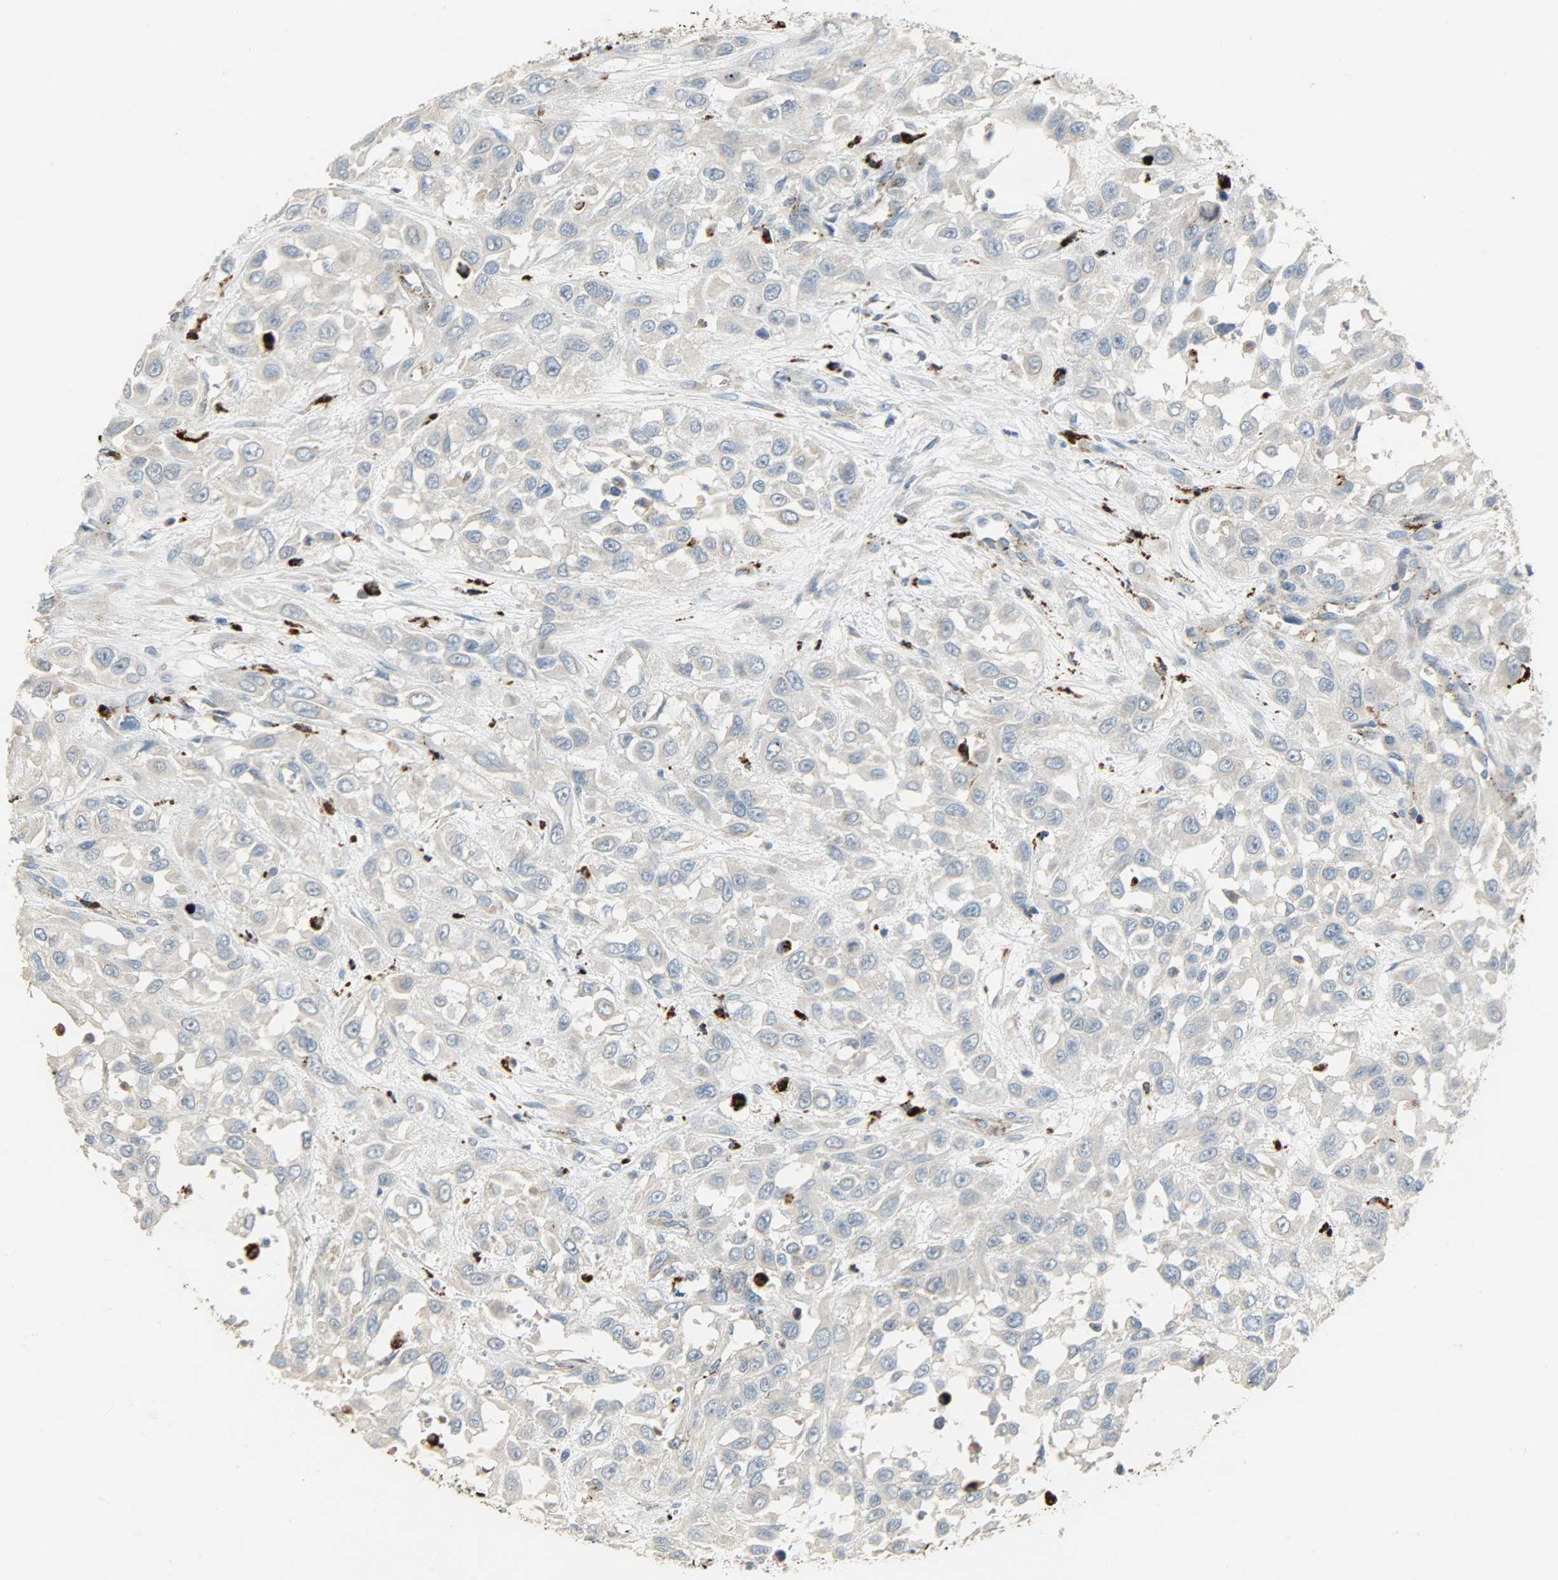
{"staining": {"intensity": "moderate", "quantity": "<25%", "location": "cytoplasmic/membranous"}, "tissue": "urothelial cancer", "cell_type": "Tumor cells", "image_type": "cancer", "snomed": [{"axis": "morphology", "description": "Urothelial carcinoma, High grade"}, {"axis": "topography", "description": "Urinary bladder"}], "caption": "A histopathology image of human urothelial carcinoma (high-grade) stained for a protein shows moderate cytoplasmic/membranous brown staining in tumor cells. The protein is shown in brown color, while the nuclei are stained blue.", "gene": "ASAH1", "patient": {"sex": "male", "age": 57}}